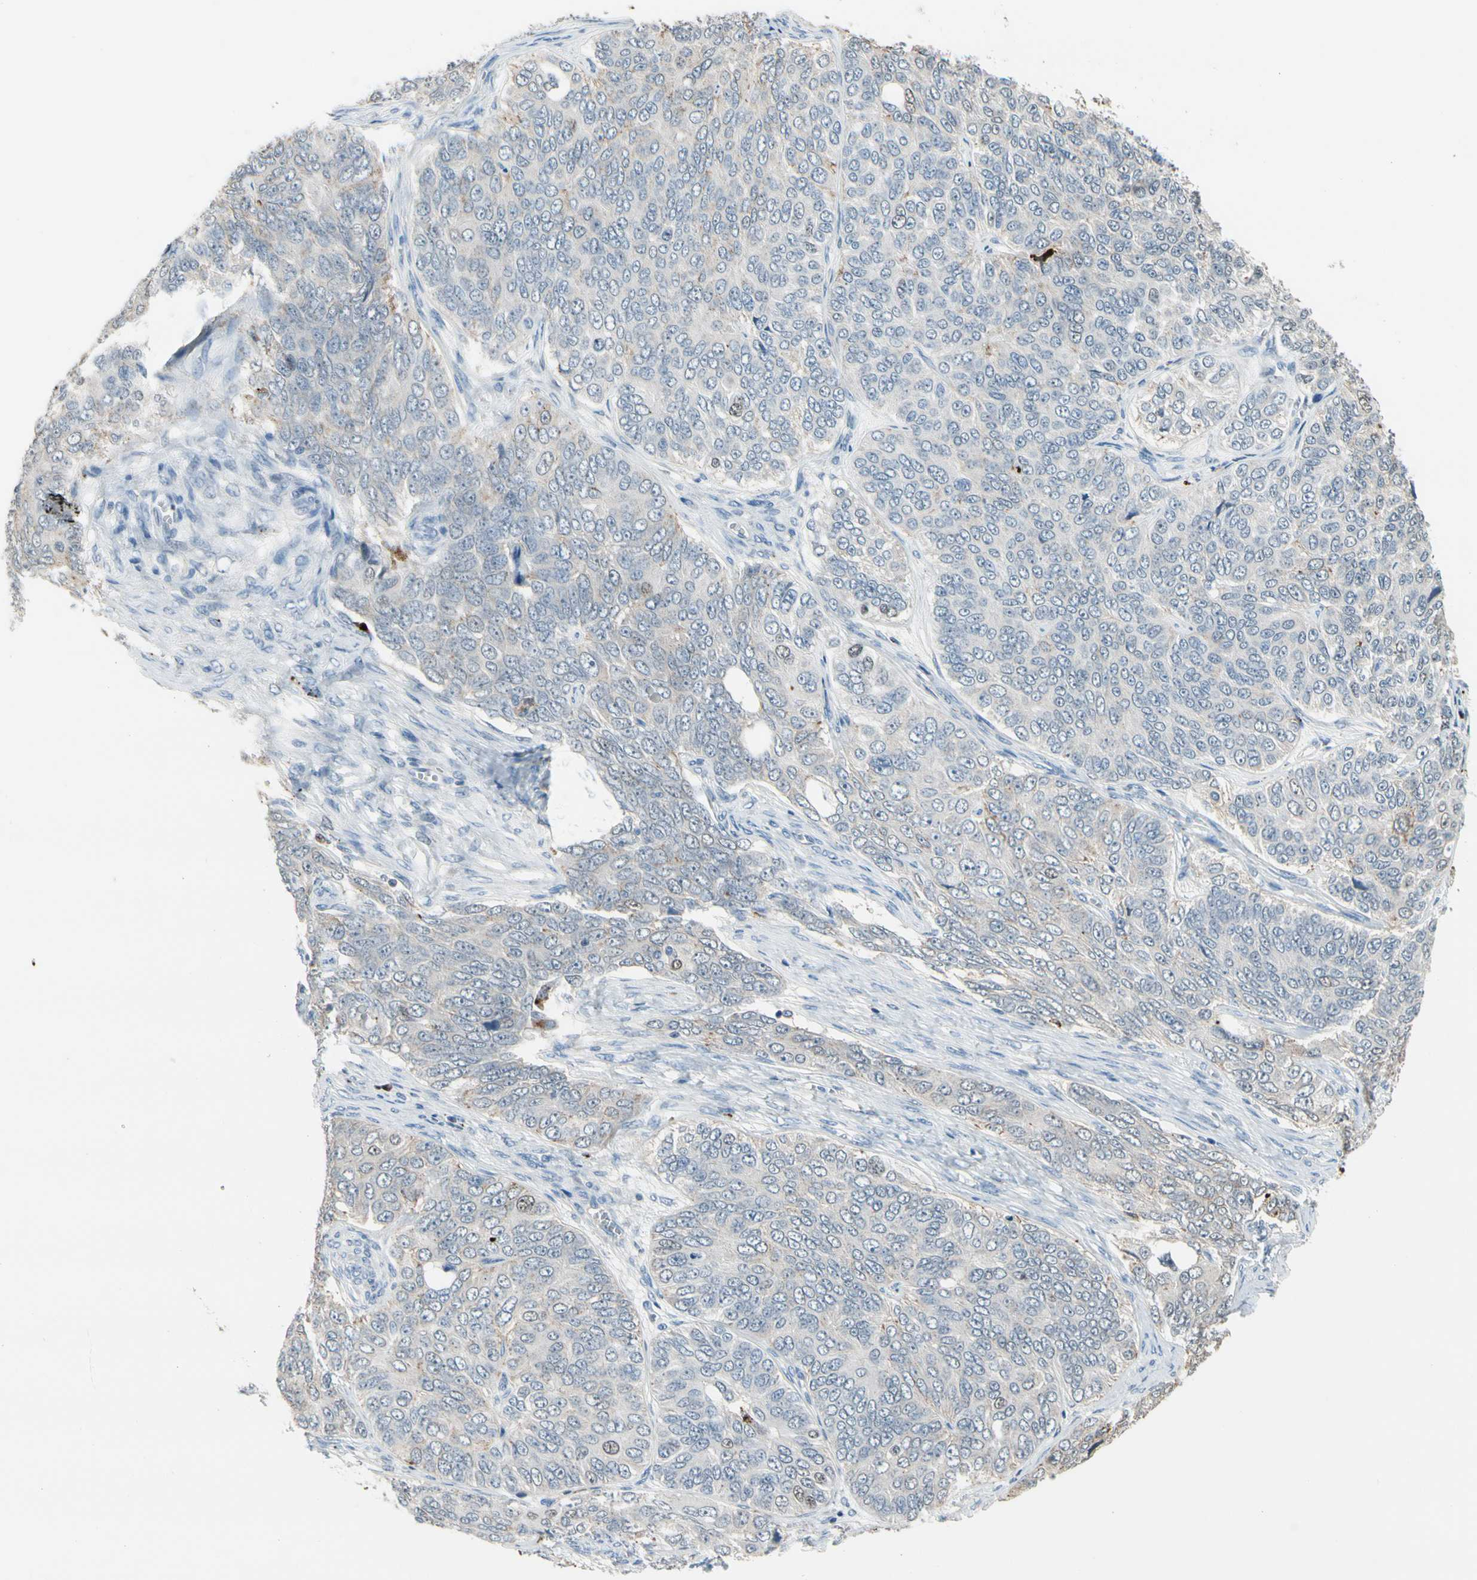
{"staining": {"intensity": "negative", "quantity": "none", "location": "none"}, "tissue": "ovarian cancer", "cell_type": "Tumor cells", "image_type": "cancer", "snomed": [{"axis": "morphology", "description": "Carcinoma, endometroid"}, {"axis": "topography", "description": "Ovary"}], "caption": "The photomicrograph shows no staining of tumor cells in endometroid carcinoma (ovarian).", "gene": "ZKSCAN4", "patient": {"sex": "female", "age": 51}}